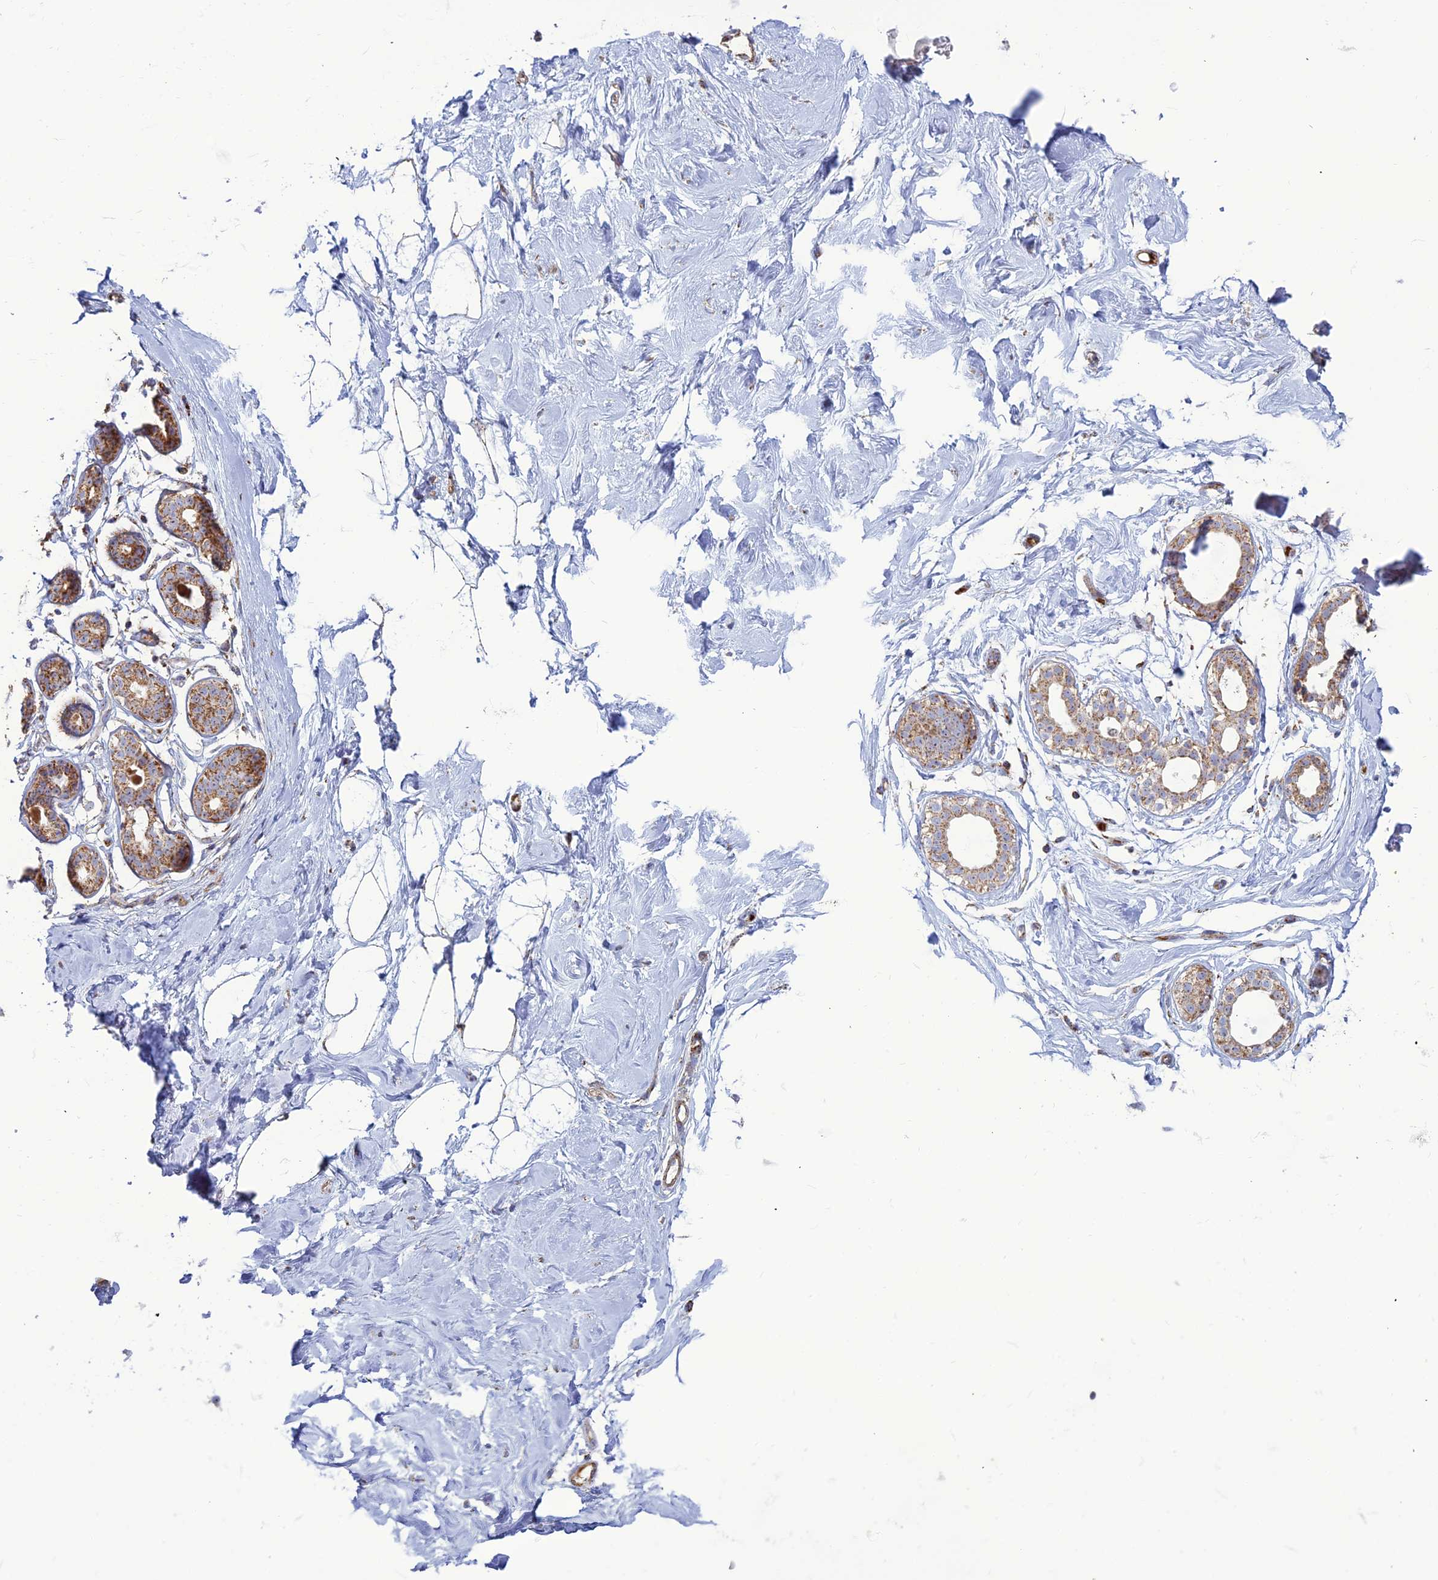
{"staining": {"intensity": "negative", "quantity": "none", "location": "none"}, "tissue": "breast", "cell_type": "Adipocytes", "image_type": "normal", "snomed": [{"axis": "morphology", "description": "Normal tissue, NOS"}, {"axis": "morphology", "description": "Adenoma, NOS"}, {"axis": "topography", "description": "Breast"}], "caption": "Breast was stained to show a protein in brown. There is no significant expression in adipocytes. (Immunohistochemistry (ihc), brightfield microscopy, high magnification).", "gene": "SLC35F4", "patient": {"sex": "female", "age": 23}}